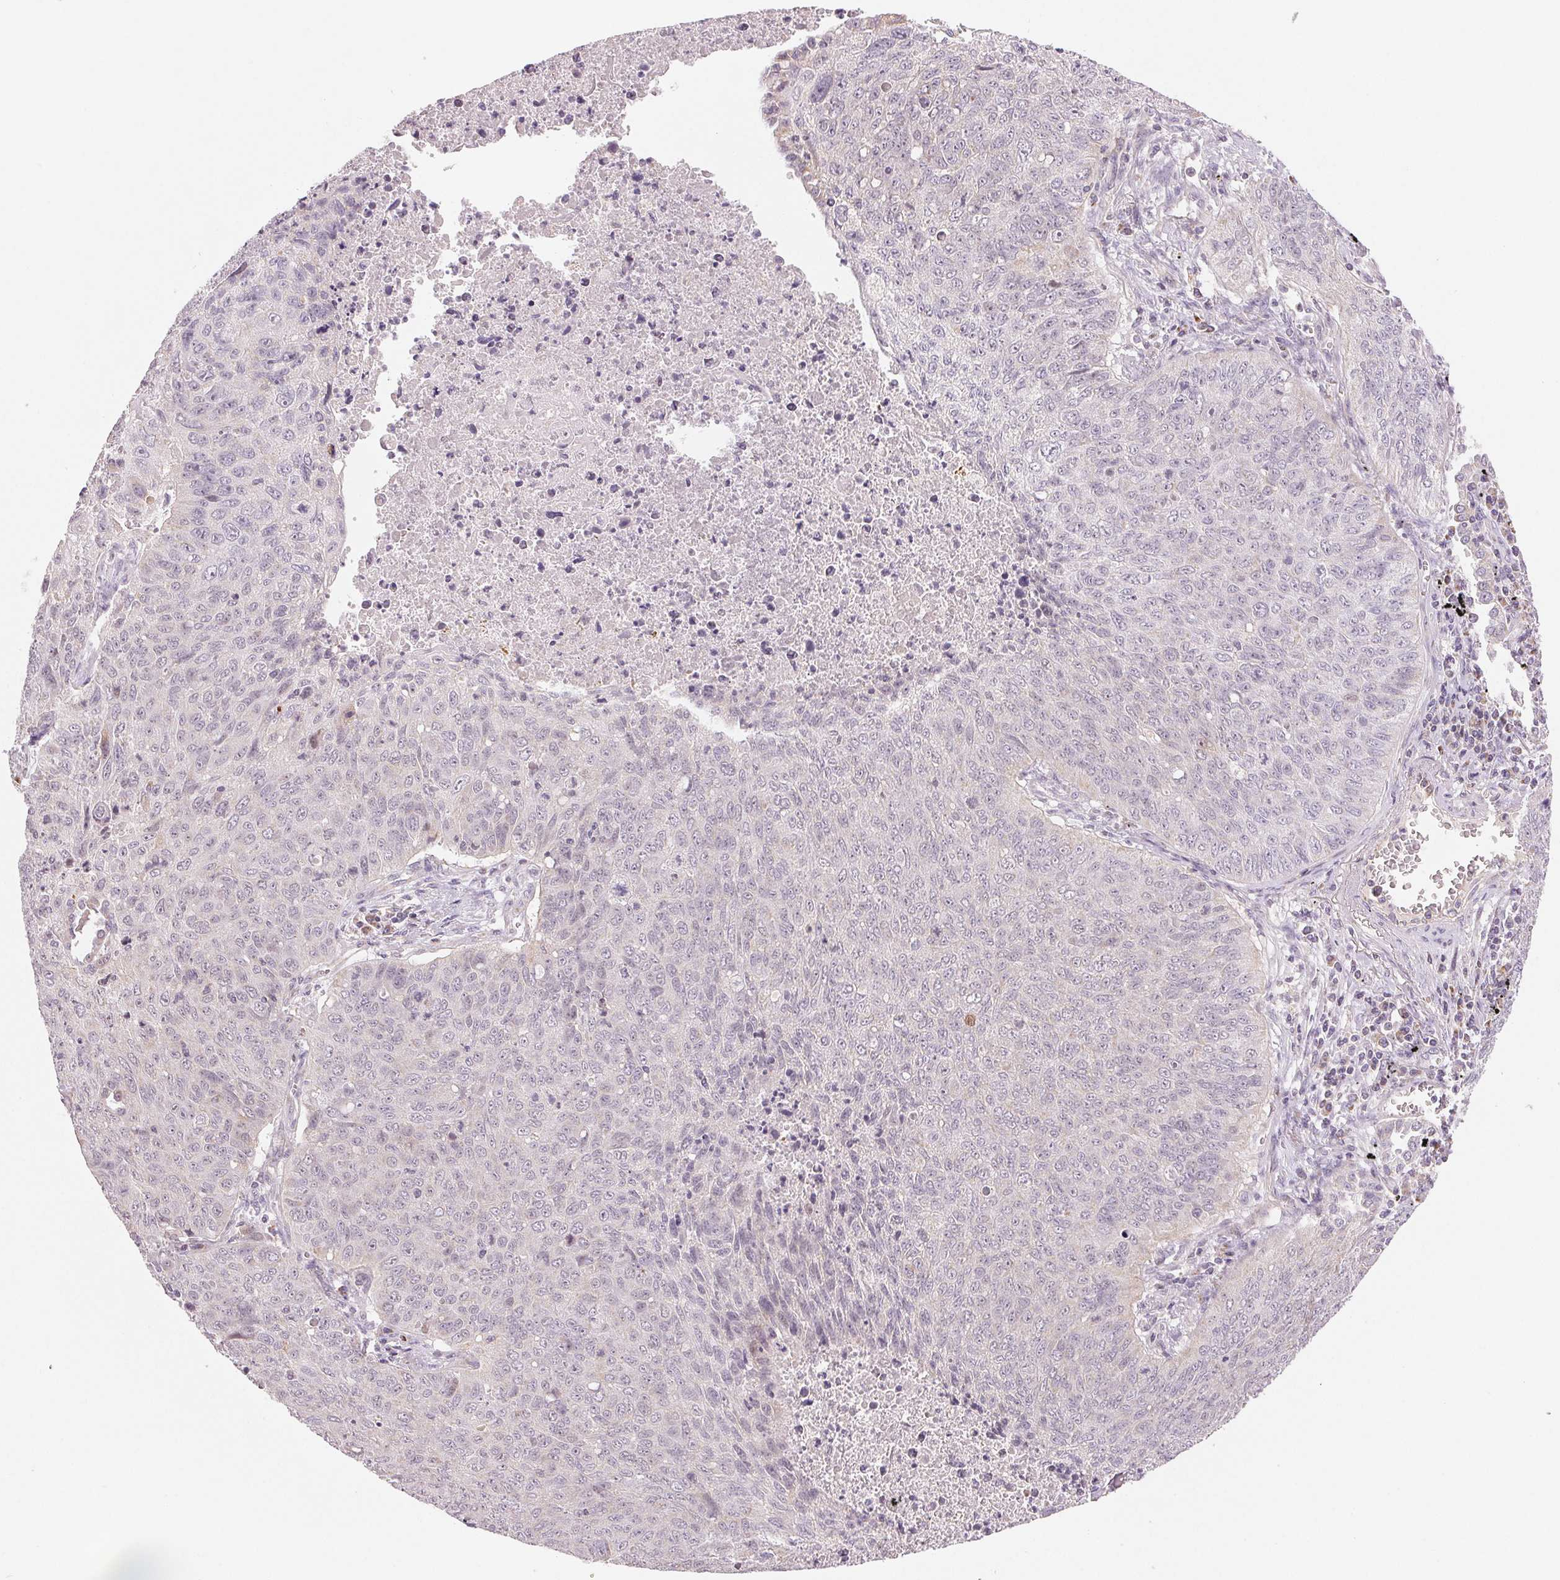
{"staining": {"intensity": "negative", "quantity": "none", "location": "none"}, "tissue": "lung cancer", "cell_type": "Tumor cells", "image_type": "cancer", "snomed": [{"axis": "morphology", "description": "Normal morphology"}, {"axis": "morphology", "description": "Aneuploidy"}, {"axis": "morphology", "description": "Squamous cell carcinoma, NOS"}, {"axis": "topography", "description": "Lymph node"}, {"axis": "topography", "description": "Lung"}], "caption": "This image is of lung cancer (squamous cell carcinoma) stained with immunohistochemistry to label a protein in brown with the nuclei are counter-stained blue. There is no positivity in tumor cells.", "gene": "HINT2", "patient": {"sex": "female", "age": 76}}